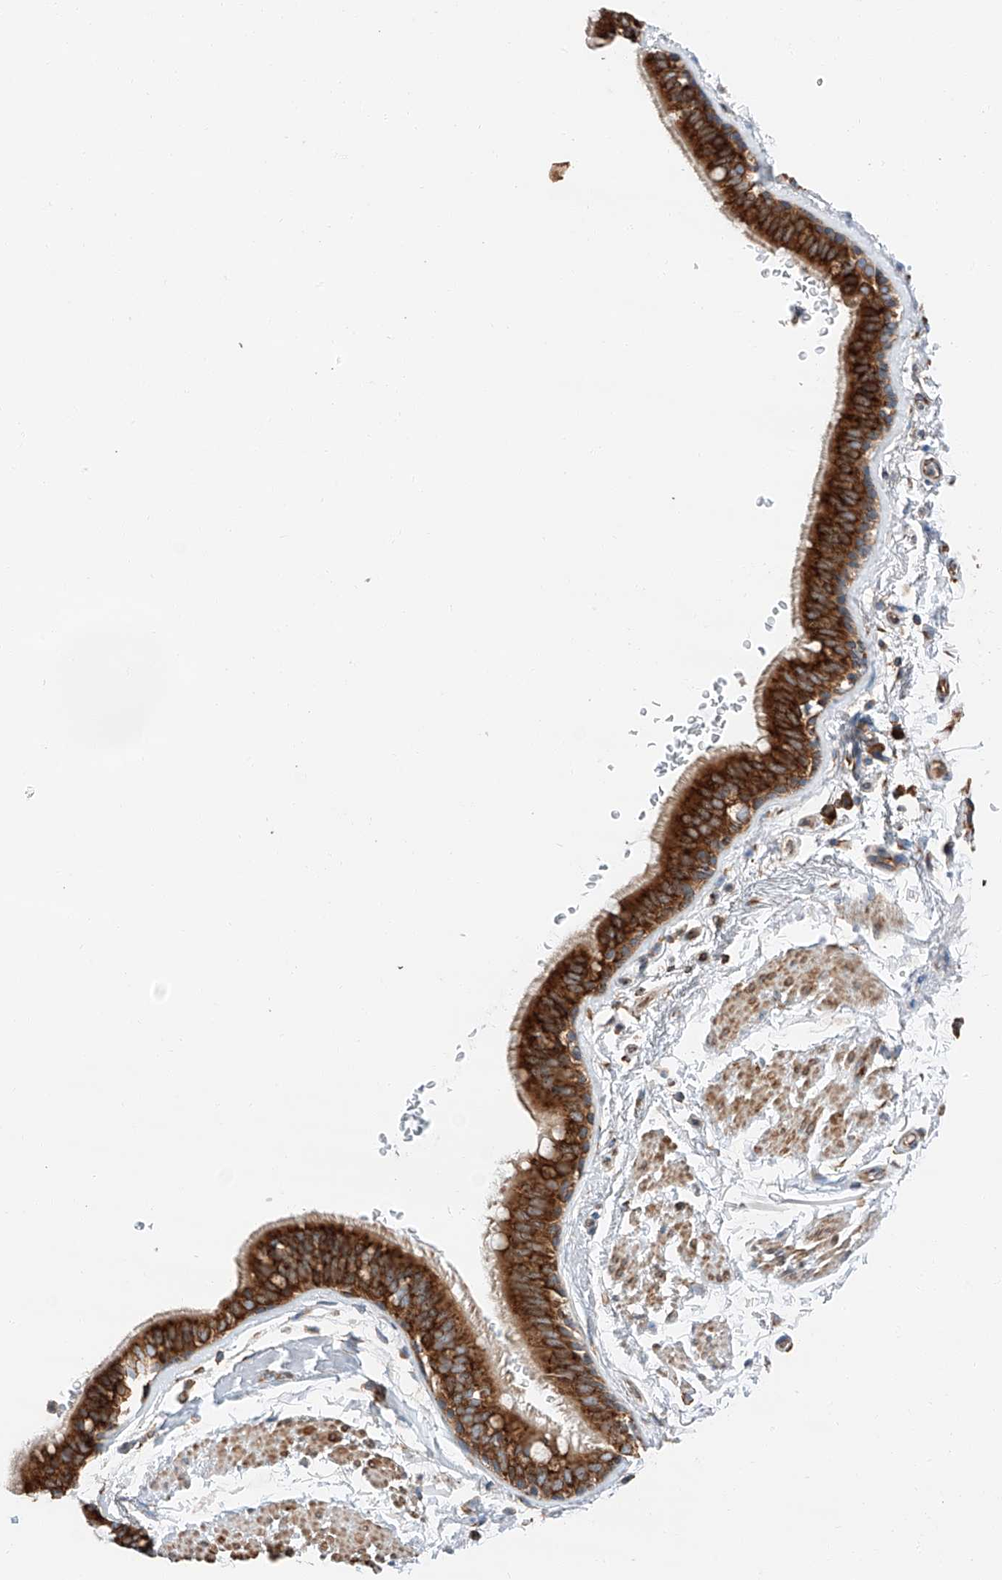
{"staining": {"intensity": "strong", "quantity": ">75%", "location": "cytoplasmic/membranous"}, "tissue": "bronchus", "cell_type": "Respiratory epithelial cells", "image_type": "normal", "snomed": [{"axis": "morphology", "description": "Normal tissue, NOS"}, {"axis": "topography", "description": "Lymph node"}, {"axis": "topography", "description": "Bronchus"}], "caption": "This image reveals IHC staining of unremarkable human bronchus, with high strong cytoplasmic/membranous positivity in approximately >75% of respiratory epithelial cells.", "gene": "ZC3H15", "patient": {"sex": "female", "age": 70}}